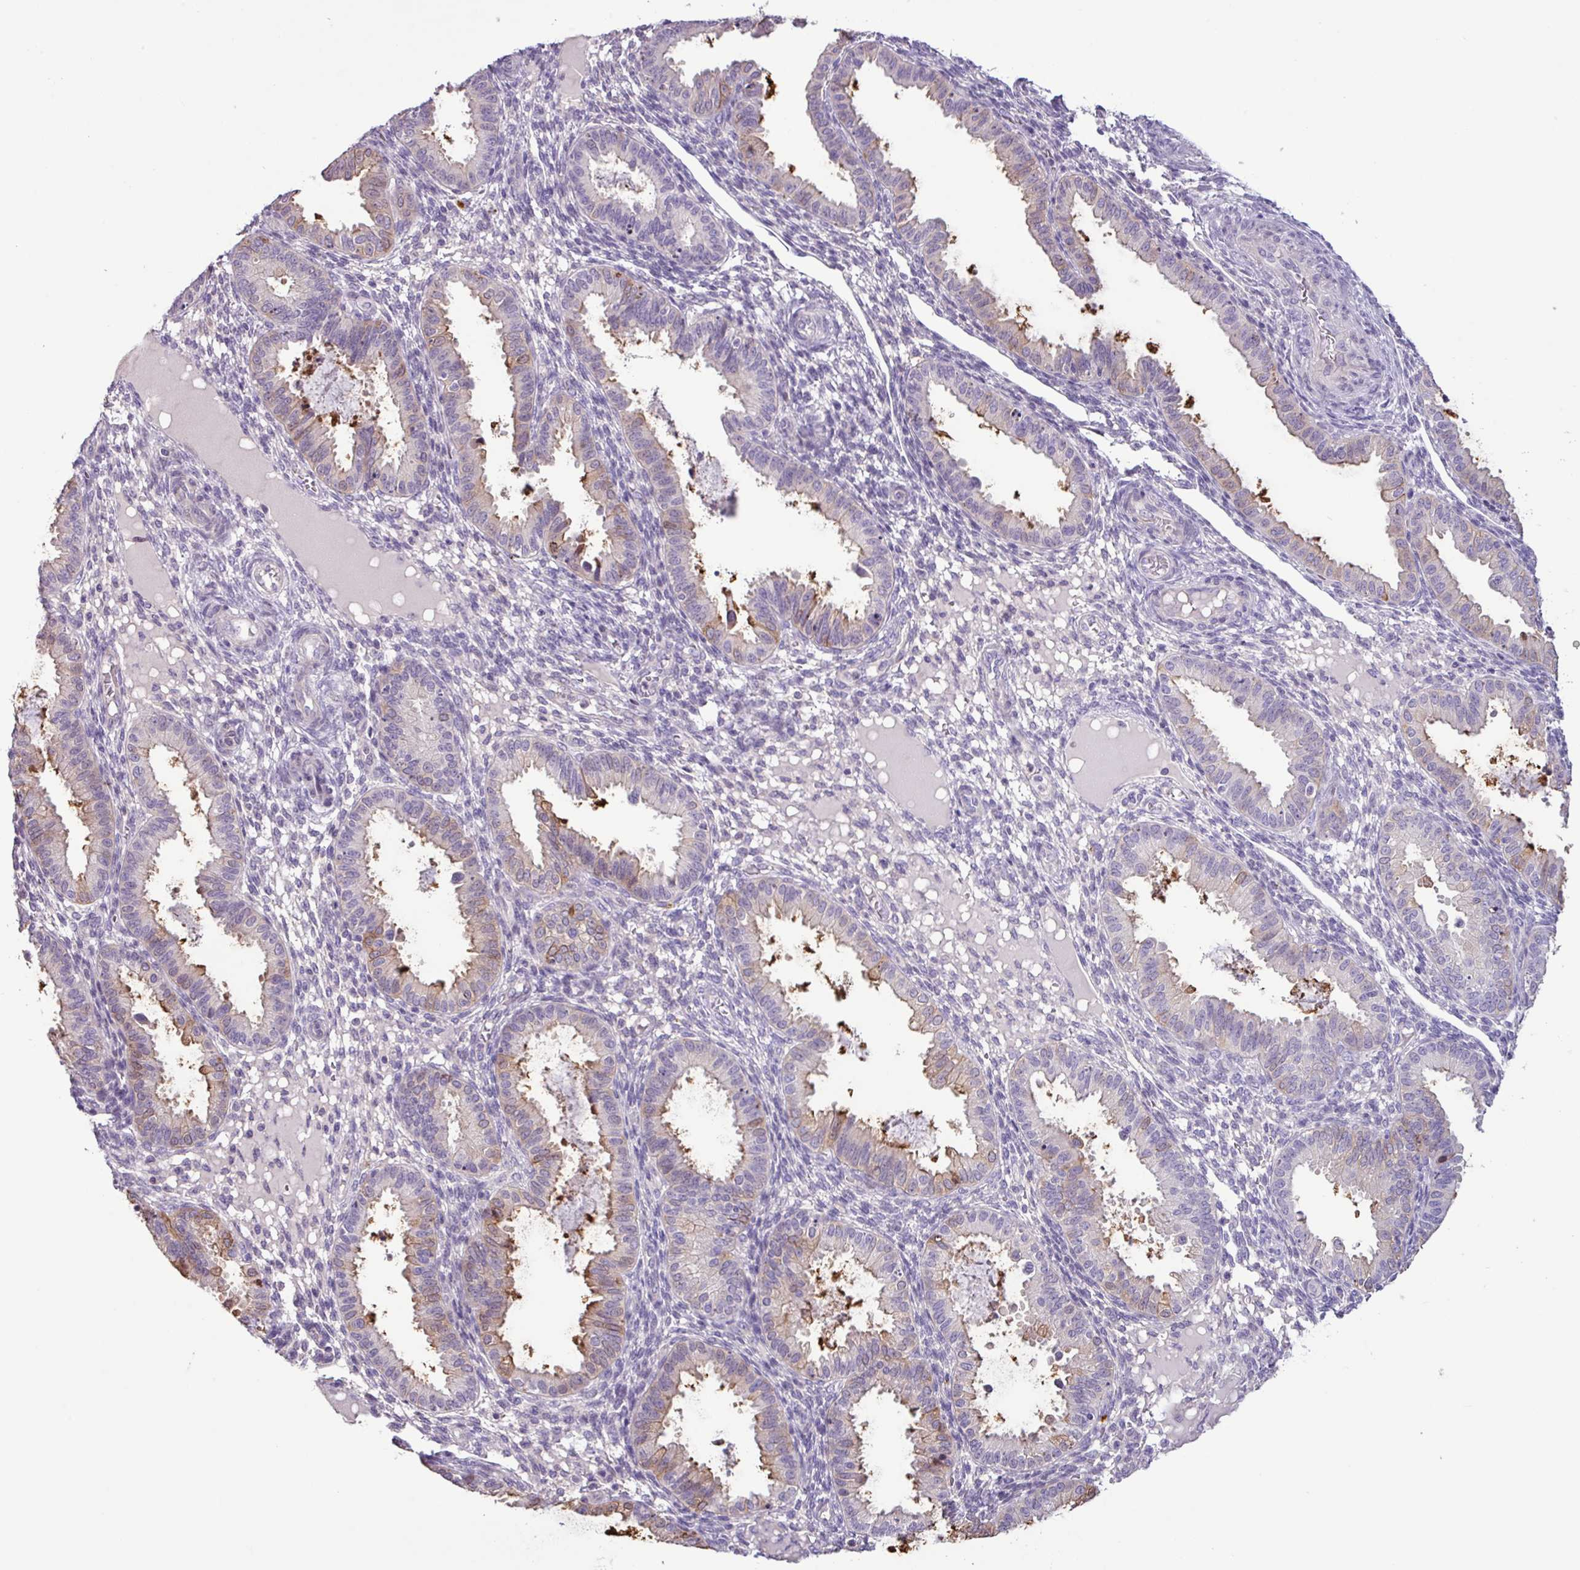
{"staining": {"intensity": "negative", "quantity": "none", "location": "none"}, "tissue": "endometrium", "cell_type": "Cells in endometrial stroma", "image_type": "normal", "snomed": [{"axis": "morphology", "description": "Normal tissue, NOS"}, {"axis": "topography", "description": "Endometrium"}], "caption": "This image is of unremarkable endometrium stained with immunohistochemistry (IHC) to label a protein in brown with the nuclei are counter-stained blue. There is no positivity in cells in endometrial stroma. Nuclei are stained in blue.", "gene": "PNLDC1", "patient": {"sex": "female", "age": 33}}